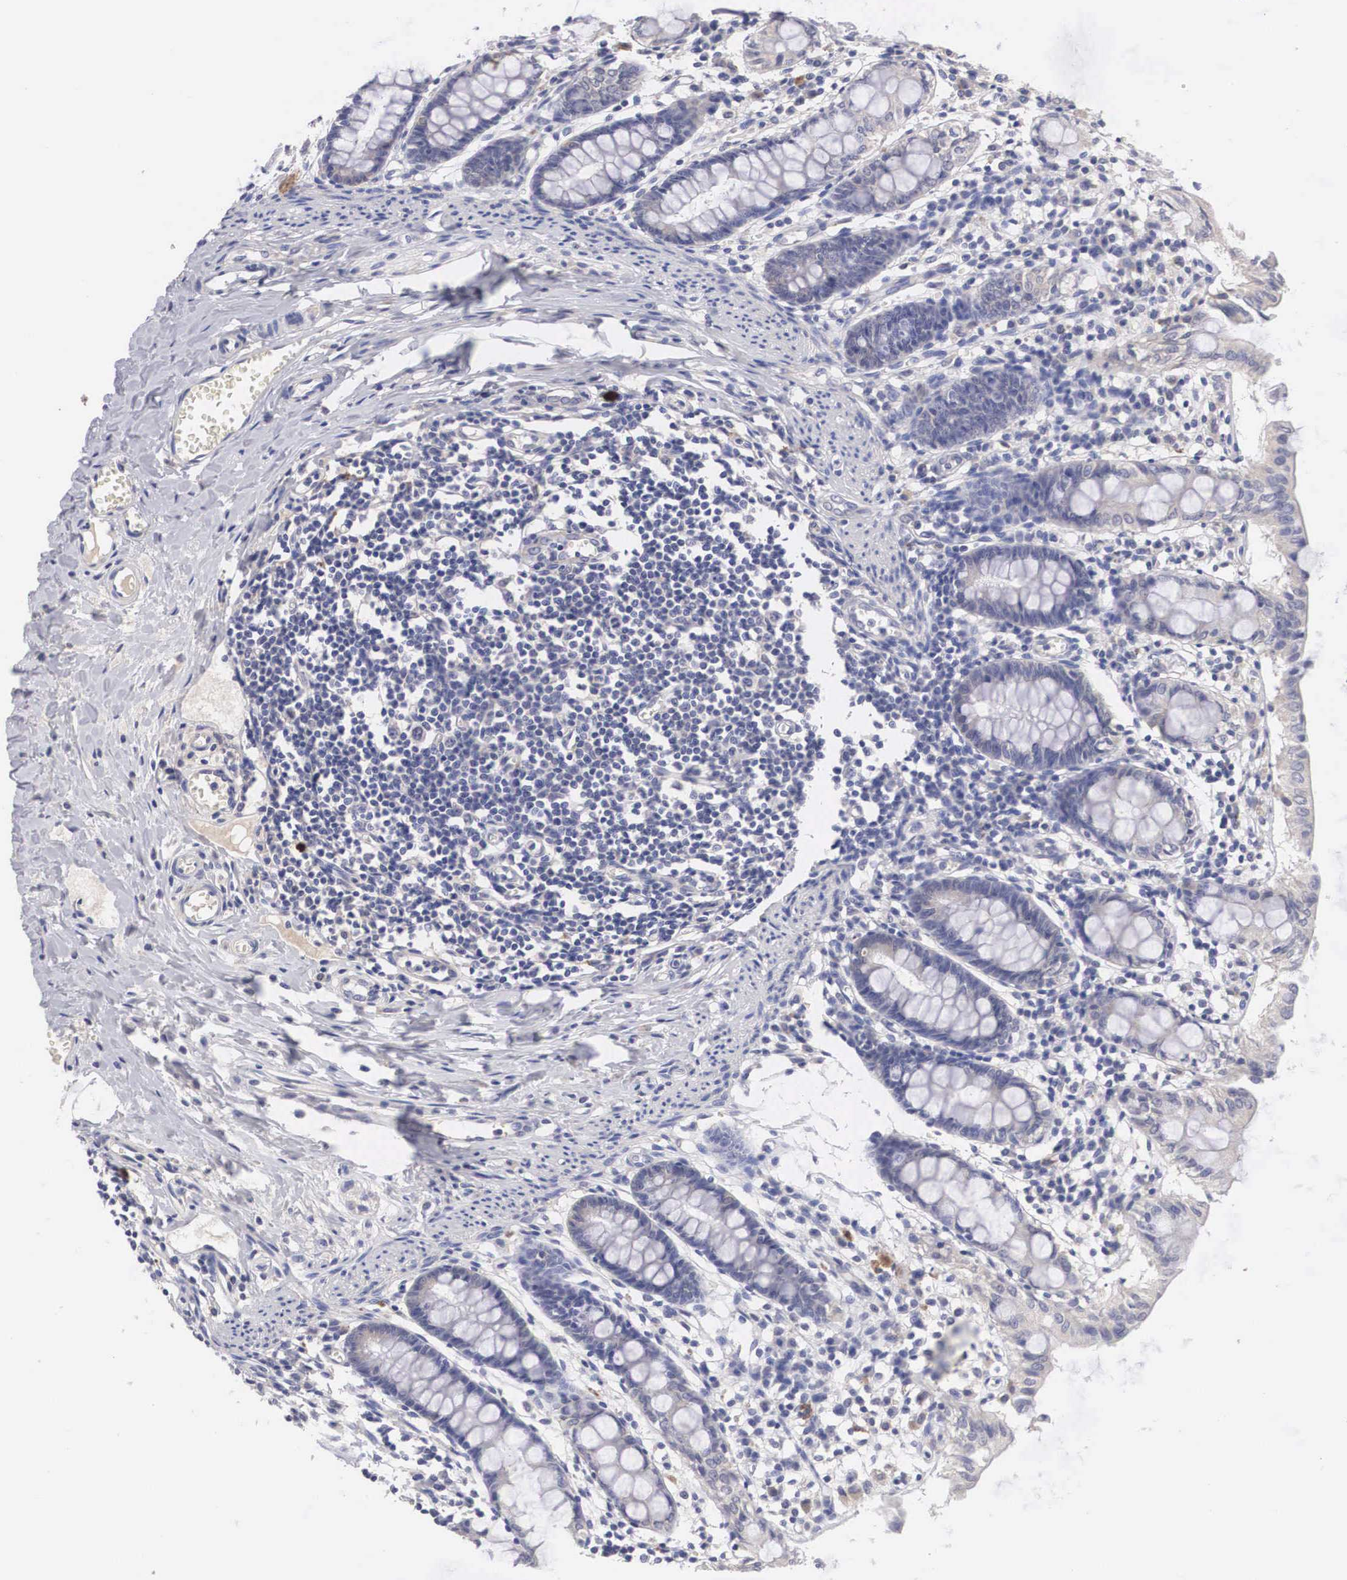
{"staining": {"intensity": "negative", "quantity": "none", "location": "none"}, "tissue": "colon", "cell_type": "Endothelial cells", "image_type": "normal", "snomed": [{"axis": "morphology", "description": "Normal tissue, NOS"}, {"axis": "topography", "description": "Colon"}], "caption": "Immunohistochemical staining of benign human colon exhibits no significant staining in endothelial cells.", "gene": "ABHD4", "patient": {"sex": "male", "age": 1}}